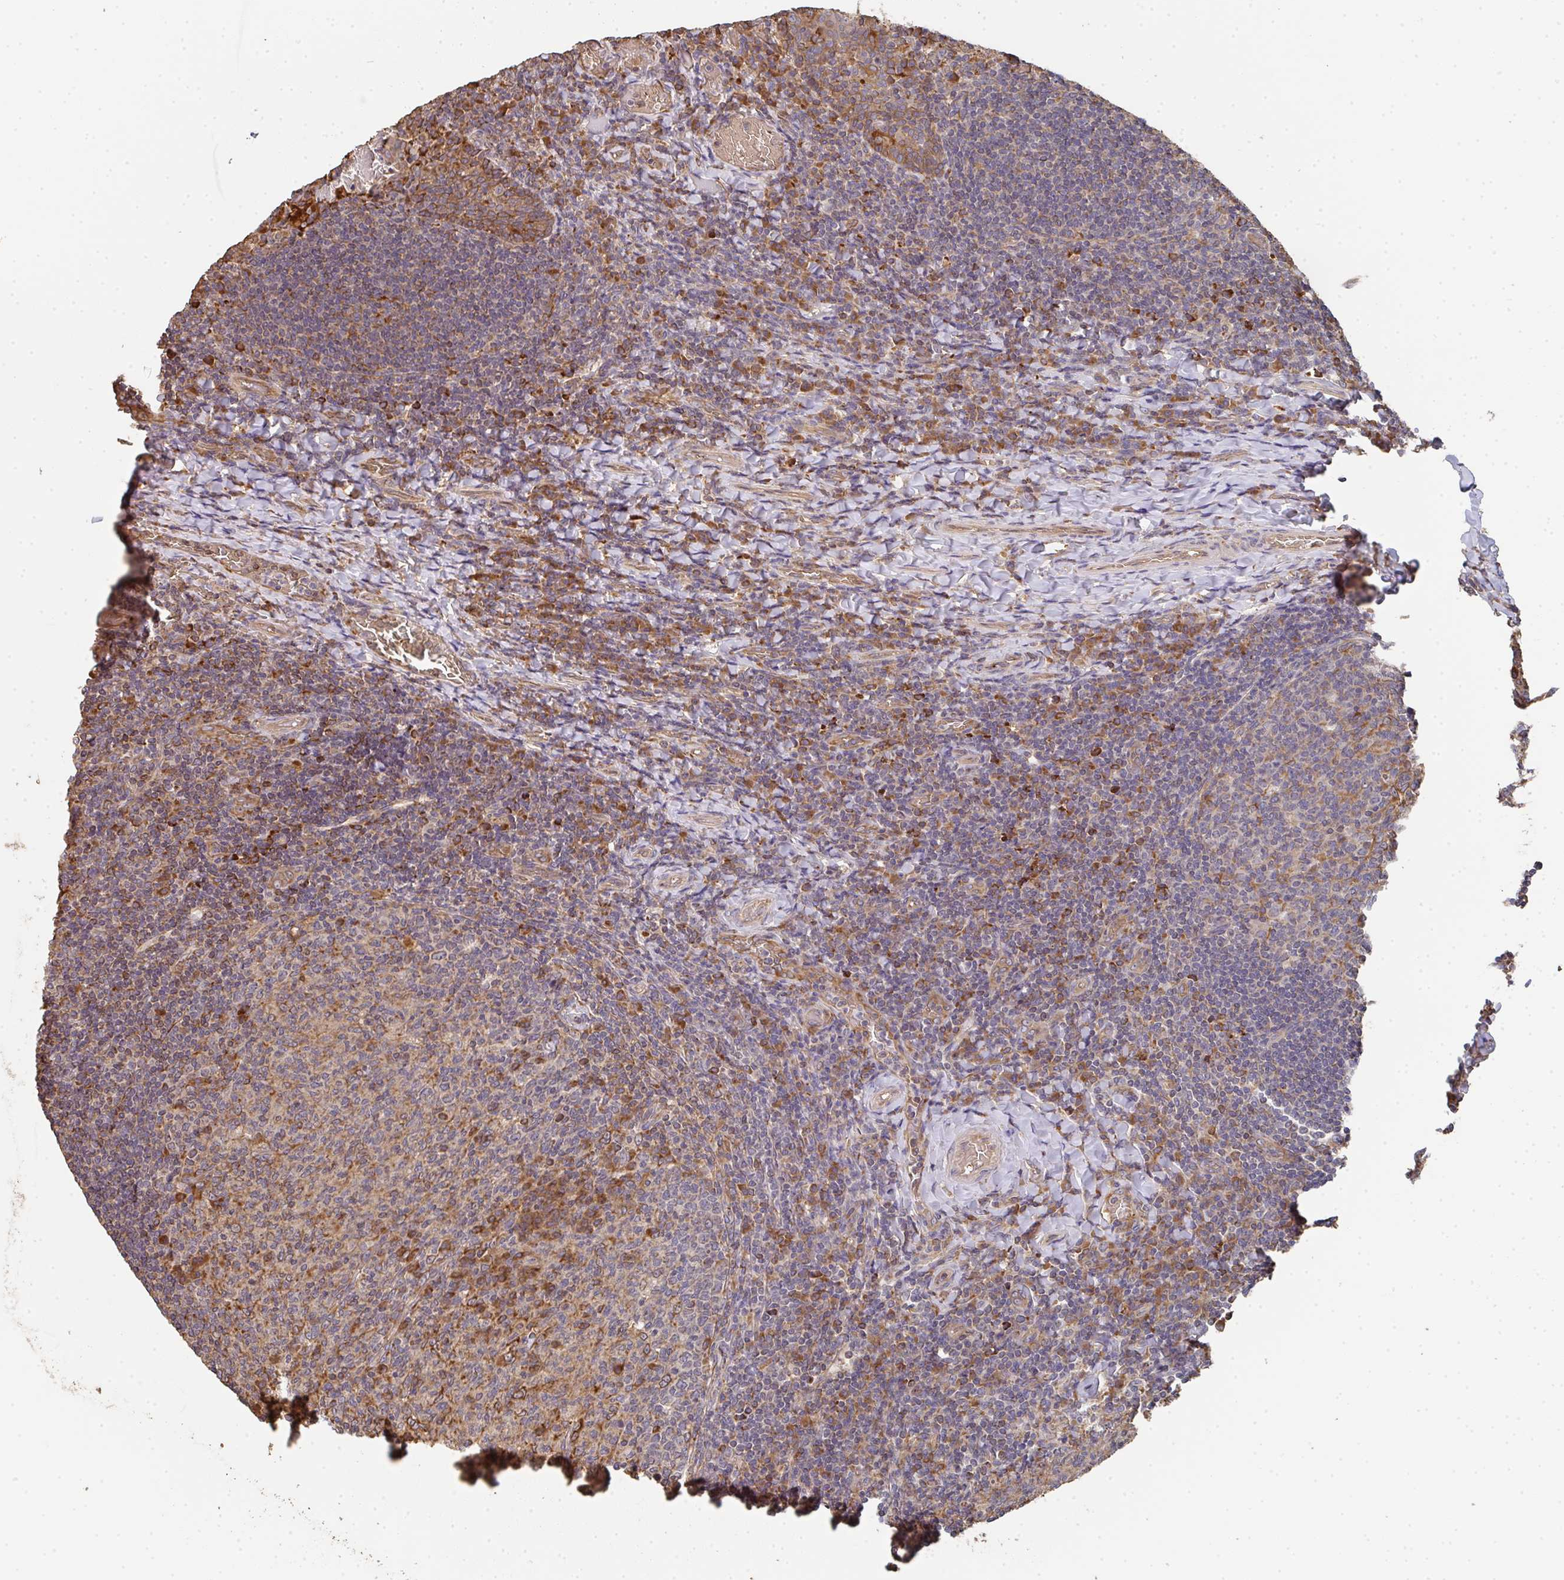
{"staining": {"intensity": "moderate", "quantity": "25%-75%", "location": "cytoplasmic/membranous"}, "tissue": "tonsil", "cell_type": "Germinal center cells", "image_type": "normal", "snomed": [{"axis": "morphology", "description": "Normal tissue, NOS"}, {"axis": "topography", "description": "Tonsil"}], "caption": "A high-resolution micrograph shows immunohistochemistry staining of benign tonsil, which shows moderate cytoplasmic/membranous positivity in about 25%-75% of germinal center cells.", "gene": "POLG", "patient": {"sex": "female", "age": 10}}